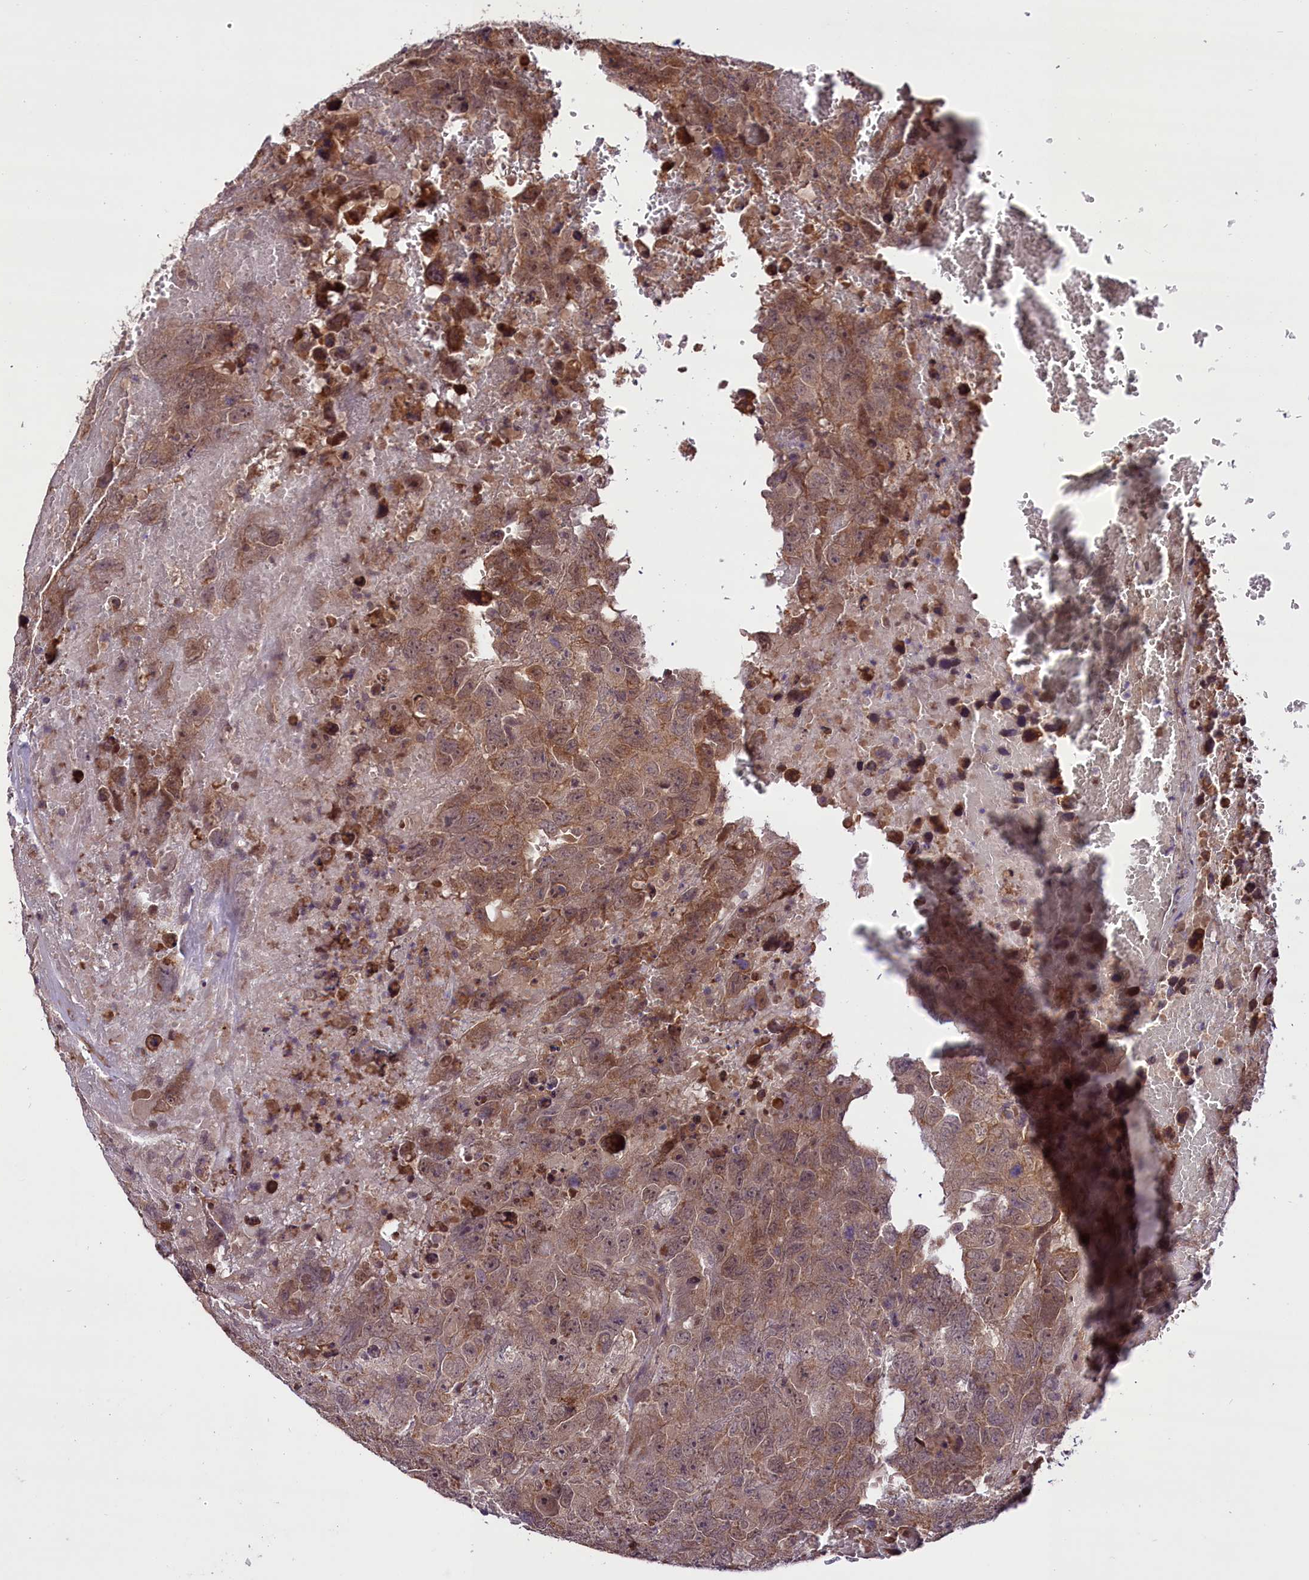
{"staining": {"intensity": "moderate", "quantity": ">75%", "location": "cytoplasmic/membranous"}, "tissue": "testis cancer", "cell_type": "Tumor cells", "image_type": "cancer", "snomed": [{"axis": "morphology", "description": "Carcinoma, Embryonal, NOS"}, {"axis": "topography", "description": "Testis"}], "caption": "High-power microscopy captured an immunohistochemistry histopathology image of testis embryonal carcinoma, revealing moderate cytoplasmic/membranous expression in about >75% of tumor cells.", "gene": "HDAC5", "patient": {"sex": "male", "age": 45}}